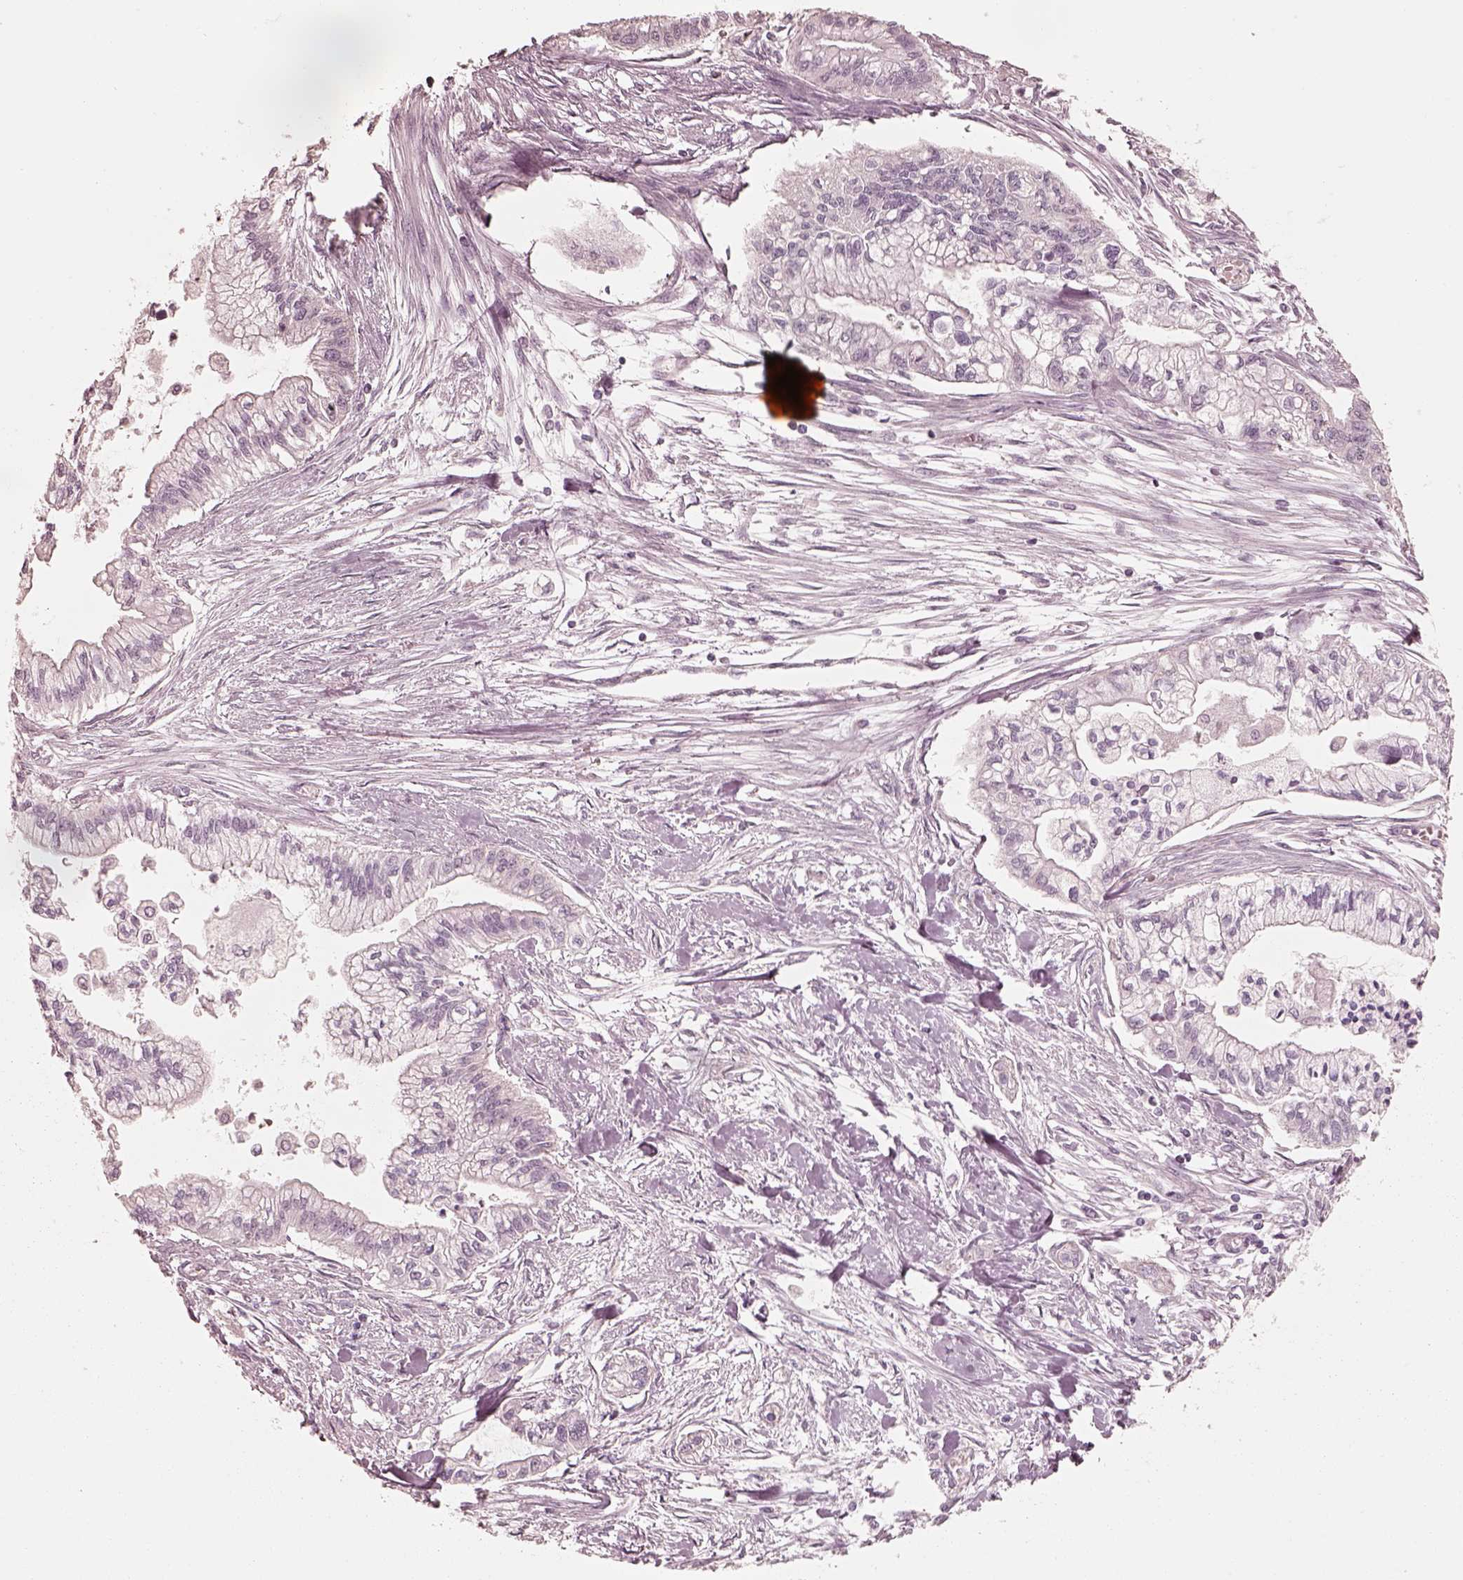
{"staining": {"intensity": "negative", "quantity": "none", "location": "none"}, "tissue": "pancreatic cancer", "cell_type": "Tumor cells", "image_type": "cancer", "snomed": [{"axis": "morphology", "description": "Adenocarcinoma, NOS"}, {"axis": "topography", "description": "Pancreas"}], "caption": "A high-resolution photomicrograph shows IHC staining of adenocarcinoma (pancreatic), which demonstrates no significant staining in tumor cells. Brightfield microscopy of immunohistochemistry stained with DAB (3,3'-diaminobenzidine) (brown) and hematoxylin (blue), captured at high magnification.", "gene": "RAB3C", "patient": {"sex": "male", "age": 54}}